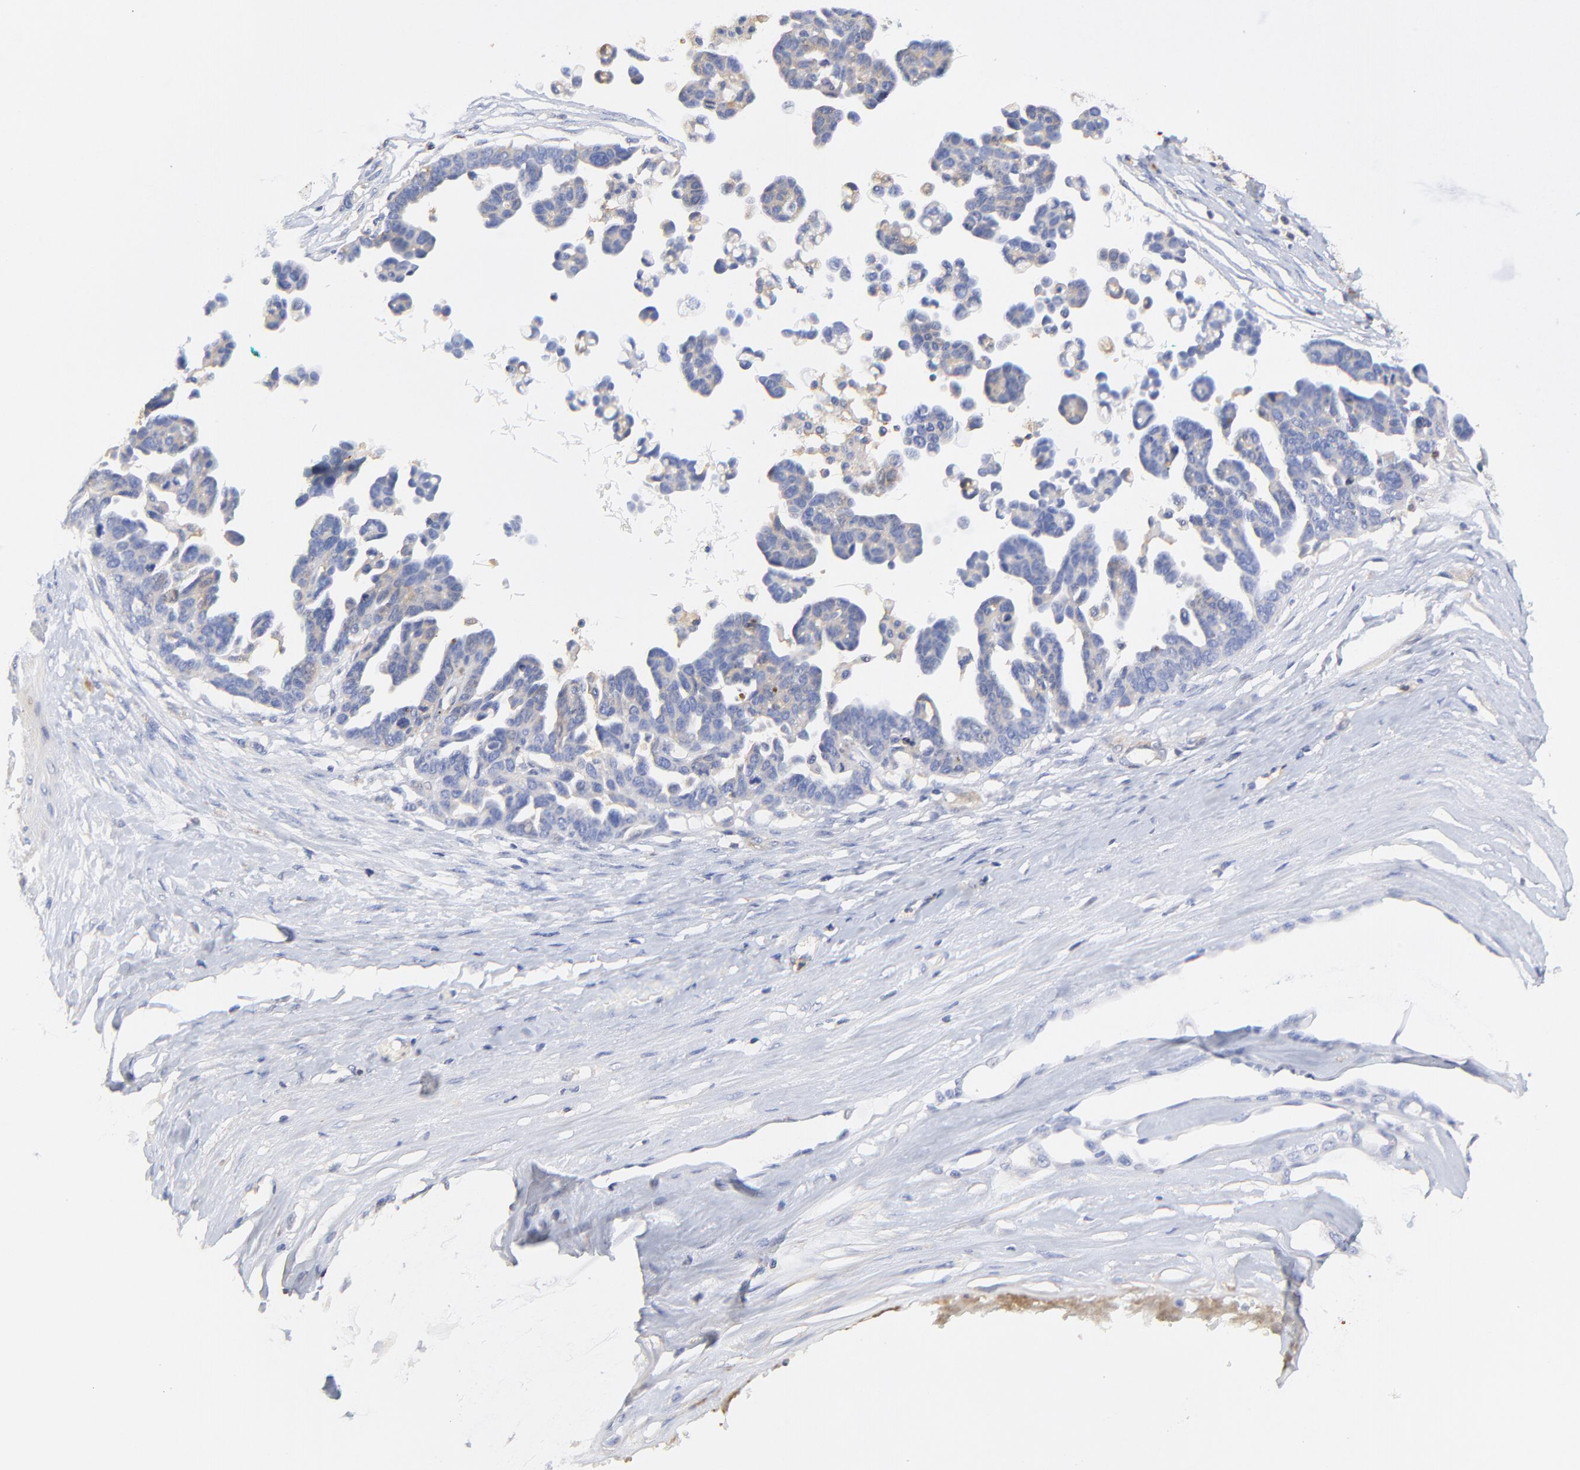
{"staining": {"intensity": "weak", "quantity": "25%-75%", "location": "cytoplasmic/membranous"}, "tissue": "ovarian cancer", "cell_type": "Tumor cells", "image_type": "cancer", "snomed": [{"axis": "morphology", "description": "Cystadenocarcinoma, serous, NOS"}, {"axis": "topography", "description": "Ovary"}], "caption": "Ovarian serous cystadenocarcinoma stained with a brown dye shows weak cytoplasmic/membranous positive staining in approximately 25%-75% of tumor cells.", "gene": "MDGA2", "patient": {"sex": "female", "age": 54}}